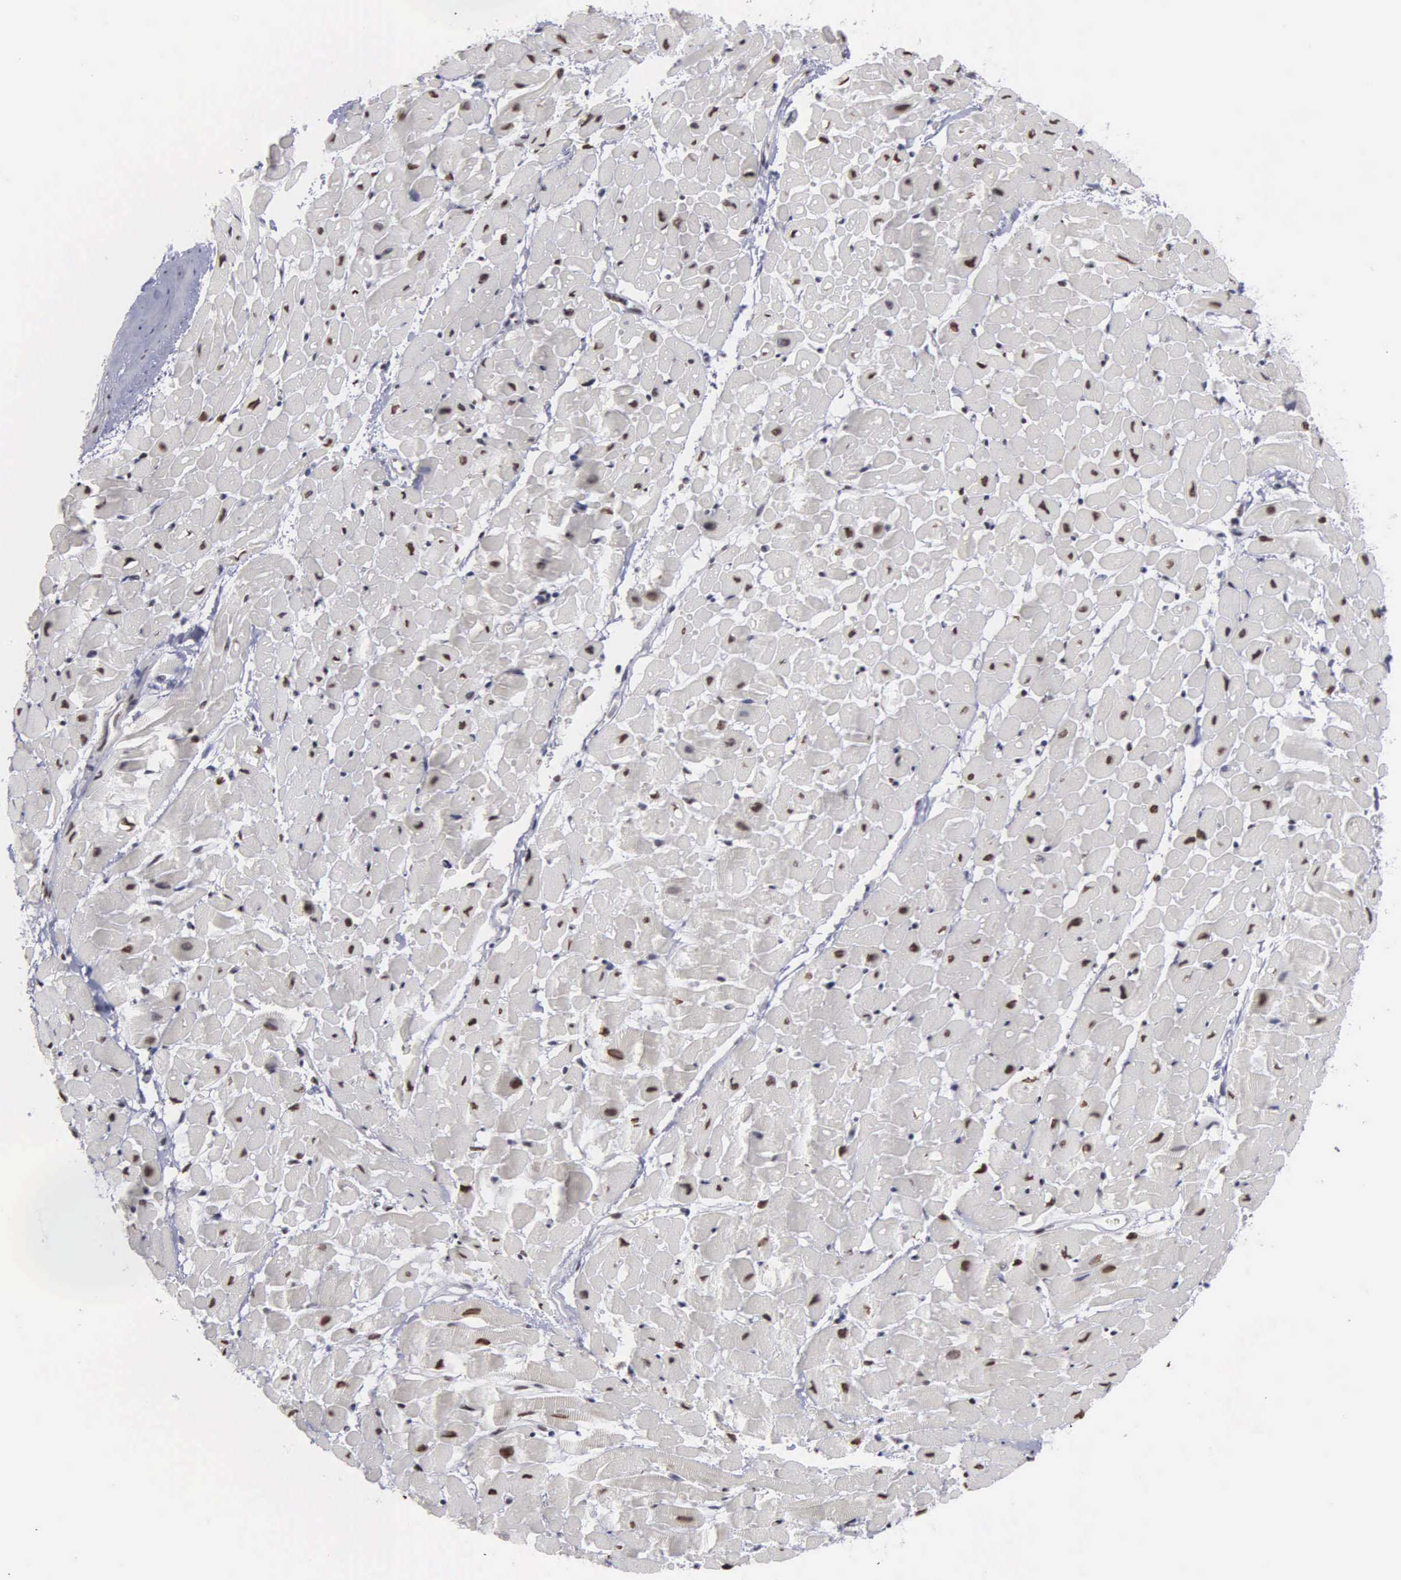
{"staining": {"intensity": "moderate", "quantity": "25%-75%", "location": "nuclear"}, "tissue": "heart muscle", "cell_type": "Cardiomyocytes", "image_type": "normal", "snomed": [{"axis": "morphology", "description": "Normal tissue, NOS"}, {"axis": "topography", "description": "Heart"}], "caption": "Normal heart muscle shows moderate nuclear expression in approximately 25%-75% of cardiomyocytes.", "gene": "KIAA0586", "patient": {"sex": "male", "age": 45}}